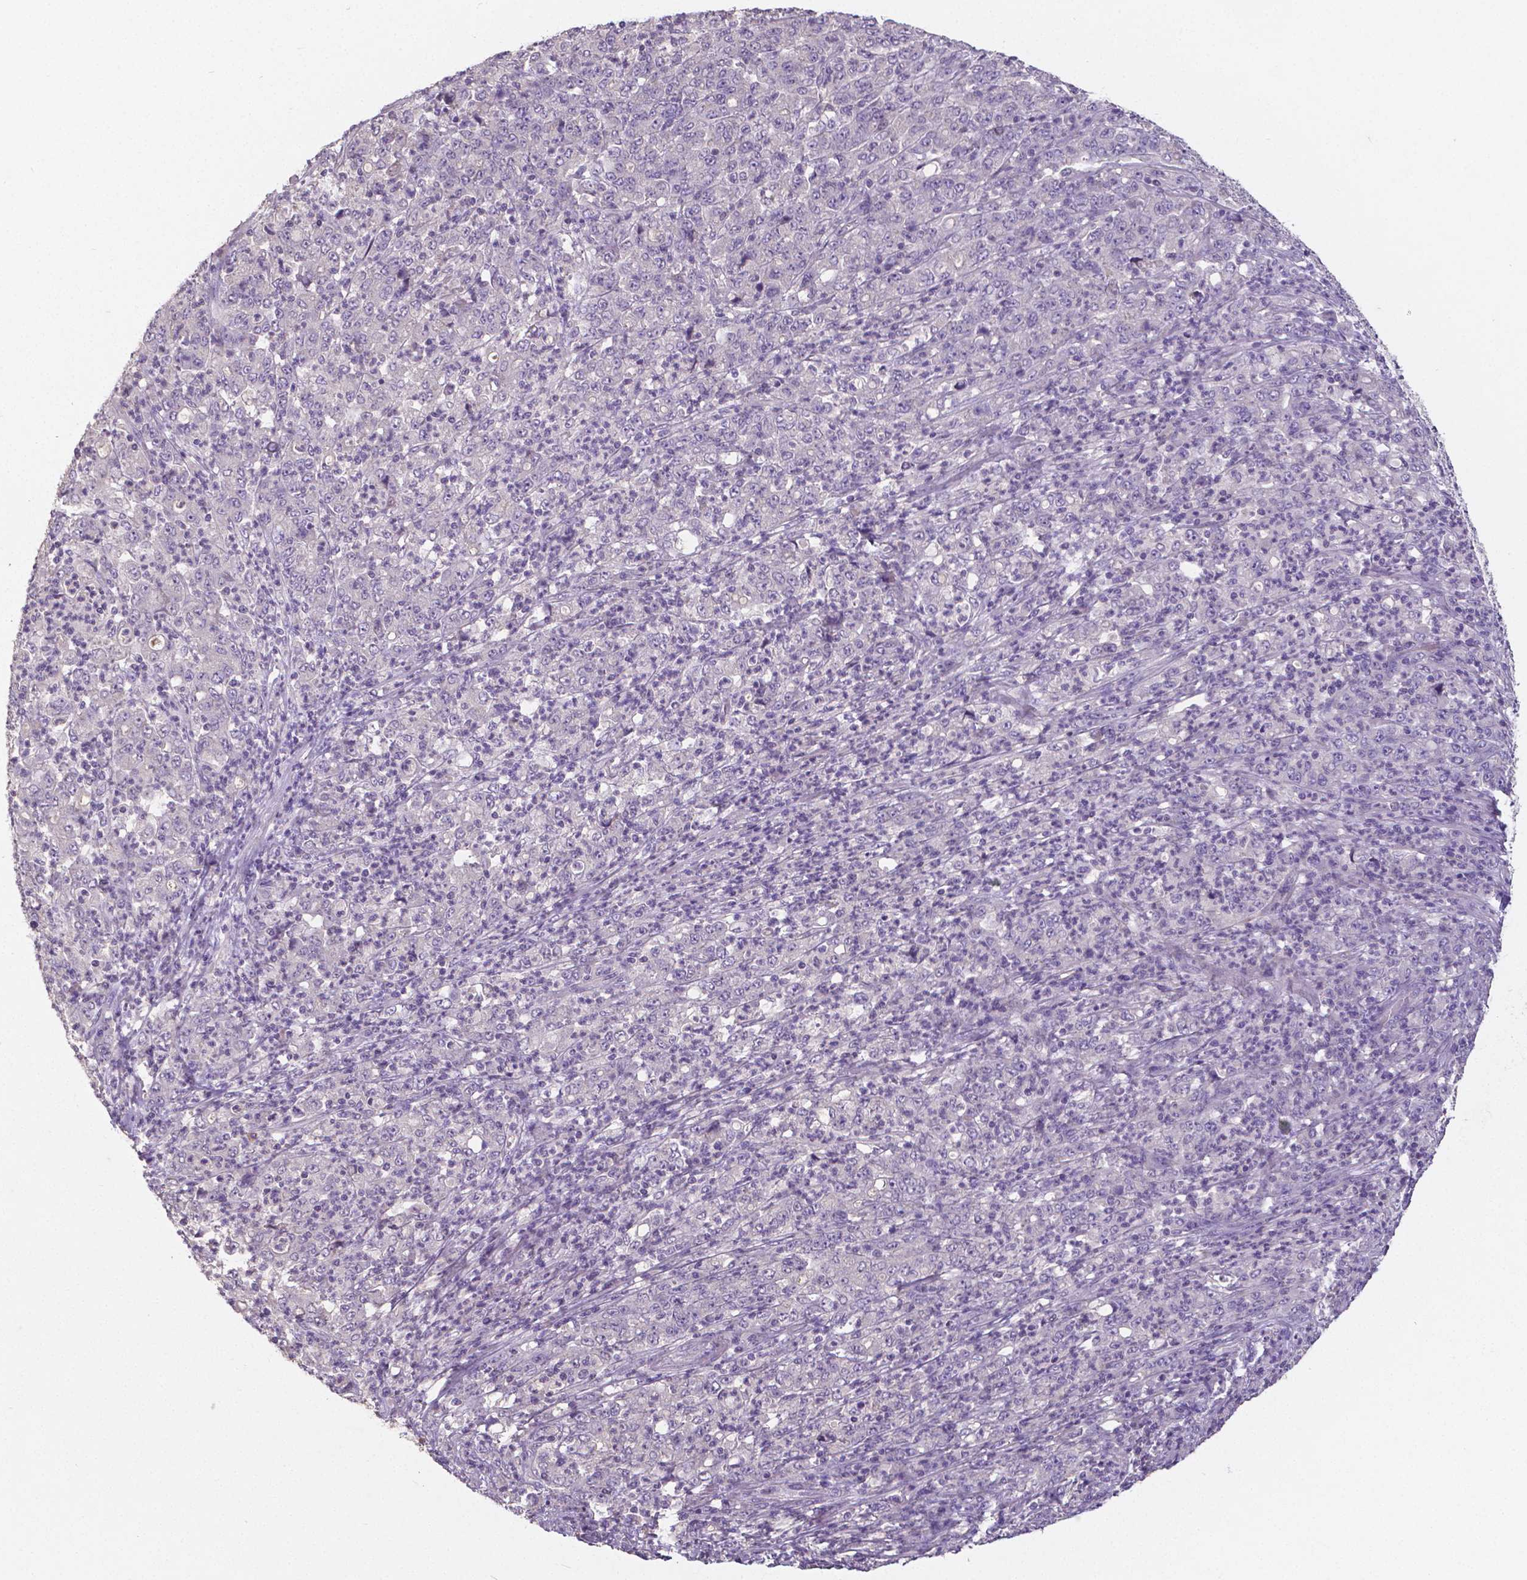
{"staining": {"intensity": "negative", "quantity": "none", "location": "none"}, "tissue": "stomach cancer", "cell_type": "Tumor cells", "image_type": "cancer", "snomed": [{"axis": "morphology", "description": "Adenocarcinoma, NOS"}, {"axis": "topography", "description": "Stomach, lower"}], "caption": "Tumor cells show no significant staining in adenocarcinoma (stomach).", "gene": "CRMP1", "patient": {"sex": "female", "age": 71}}